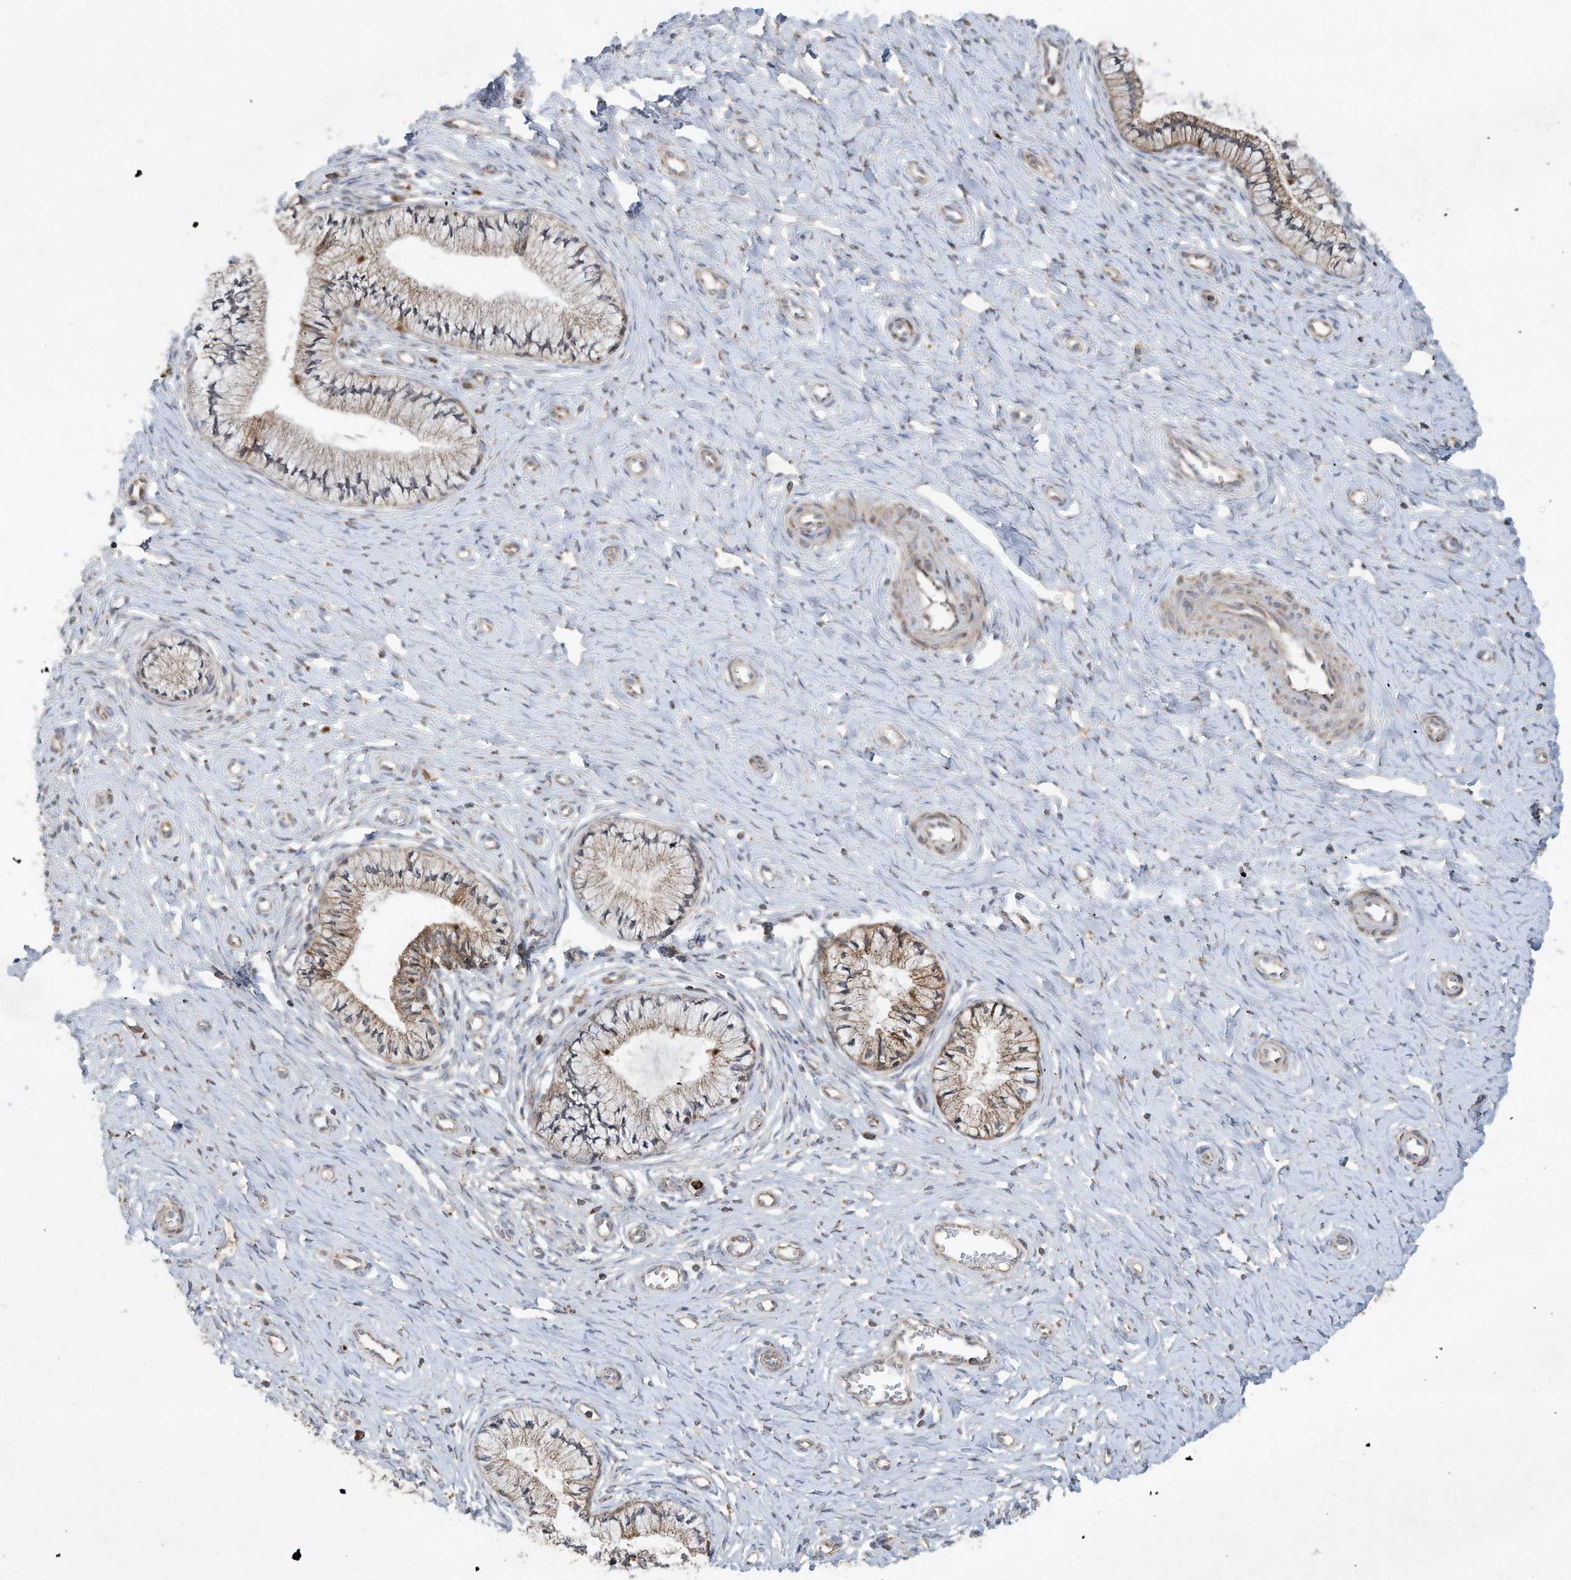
{"staining": {"intensity": "strong", "quantity": "25%-75%", "location": "cytoplasmic/membranous"}, "tissue": "cervix", "cell_type": "Glandular cells", "image_type": "normal", "snomed": [{"axis": "morphology", "description": "Normal tissue, NOS"}, {"axis": "topography", "description": "Cervix"}], "caption": "Human cervix stained for a protein (brown) displays strong cytoplasmic/membranous positive expression in about 25%-75% of glandular cells.", "gene": "C2orf74", "patient": {"sex": "female", "age": 36}}